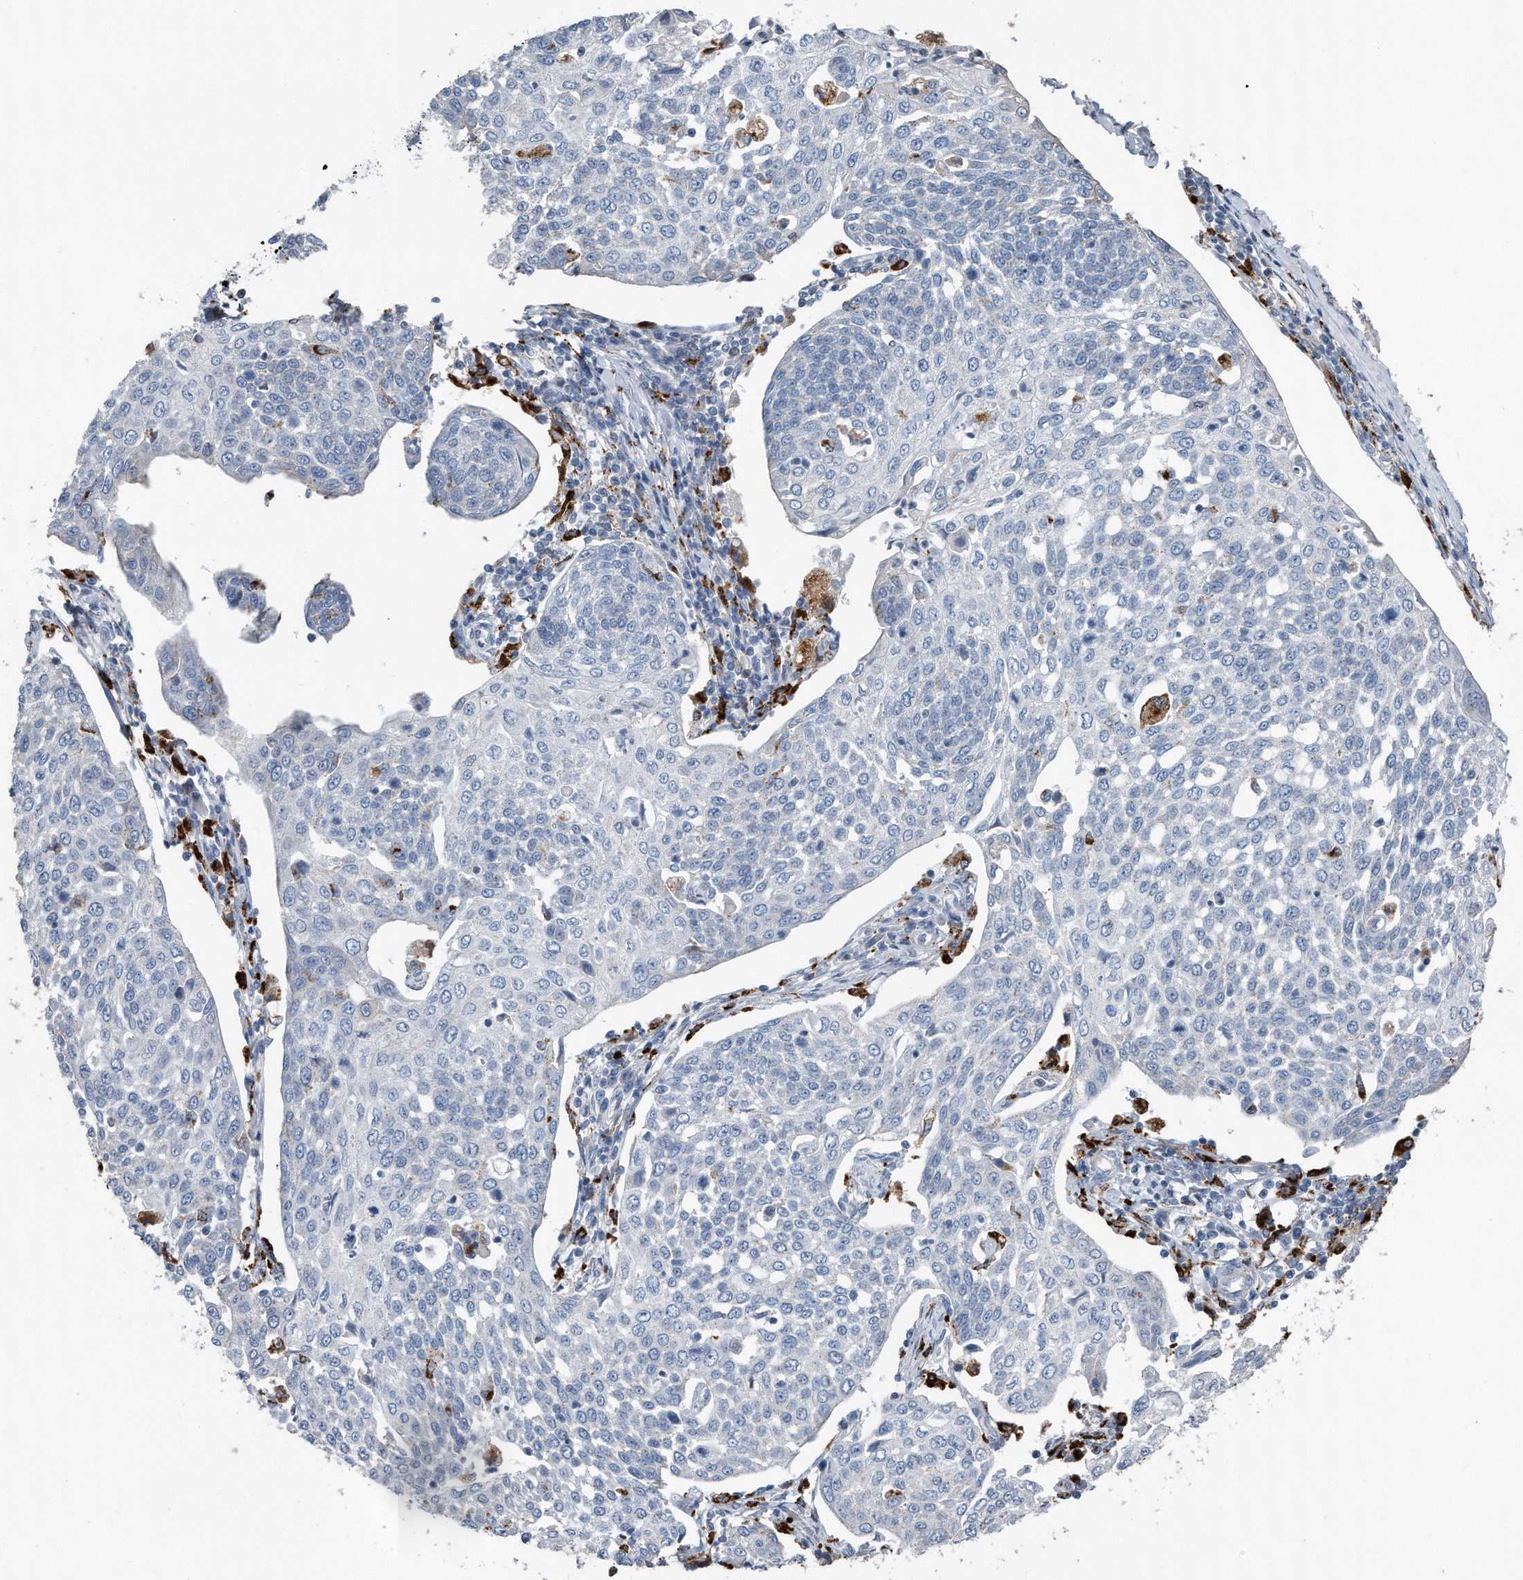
{"staining": {"intensity": "negative", "quantity": "none", "location": "none"}, "tissue": "cervical cancer", "cell_type": "Tumor cells", "image_type": "cancer", "snomed": [{"axis": "morphology", "description": "Squamous cell carcinoma, NOS"}, {"axis": "topography", "description": "Cervix"}], "caption": "Cervical cancer (squamous cell carcinoma) was stained to show a protein in brown. There is no significant expression in tumor cells.", "gene": "ZNF772", "patient": {"sex": "female", "age": 34}}